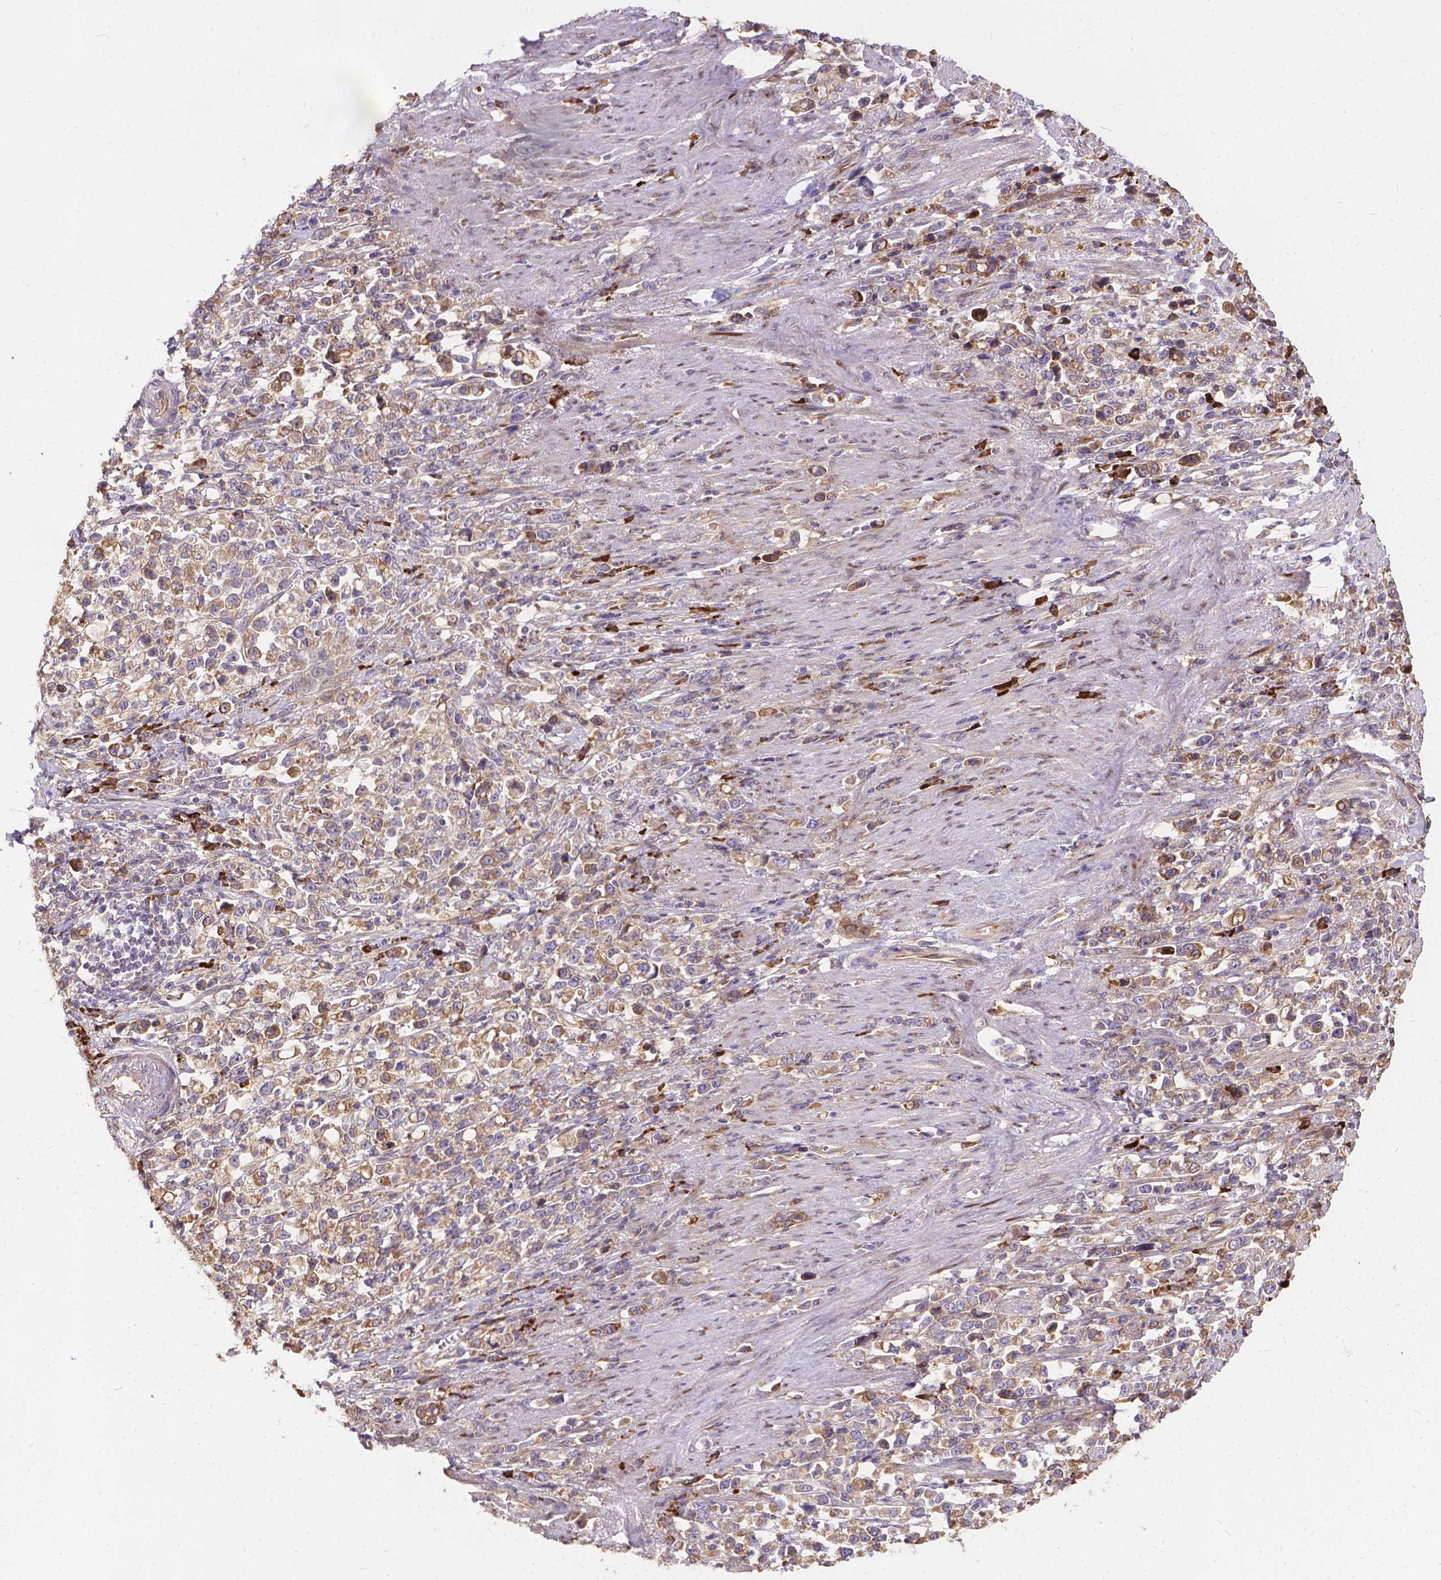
{"staining": {"intensity": "weak", "quantity": ">75%", "location": "cytoplasmic/membranous"}, "tissue": "stomach cancer", "cell_type": "Tumor cells", "image_type": "cancer", "snomed": [{"axis": "morphology", "description": "Adenocarcinoma, NOS"}, {"axis": "topography", "description": "Stomach"}], "caption": "A photomicrograph of human stomach cancer (adenocarcinoma) stained for a protein shows weak cytoplasmic/membranous brown staining in tumor cells.", "gene": "DENND6A", "patient": {"sex": "male", "age": 63}}